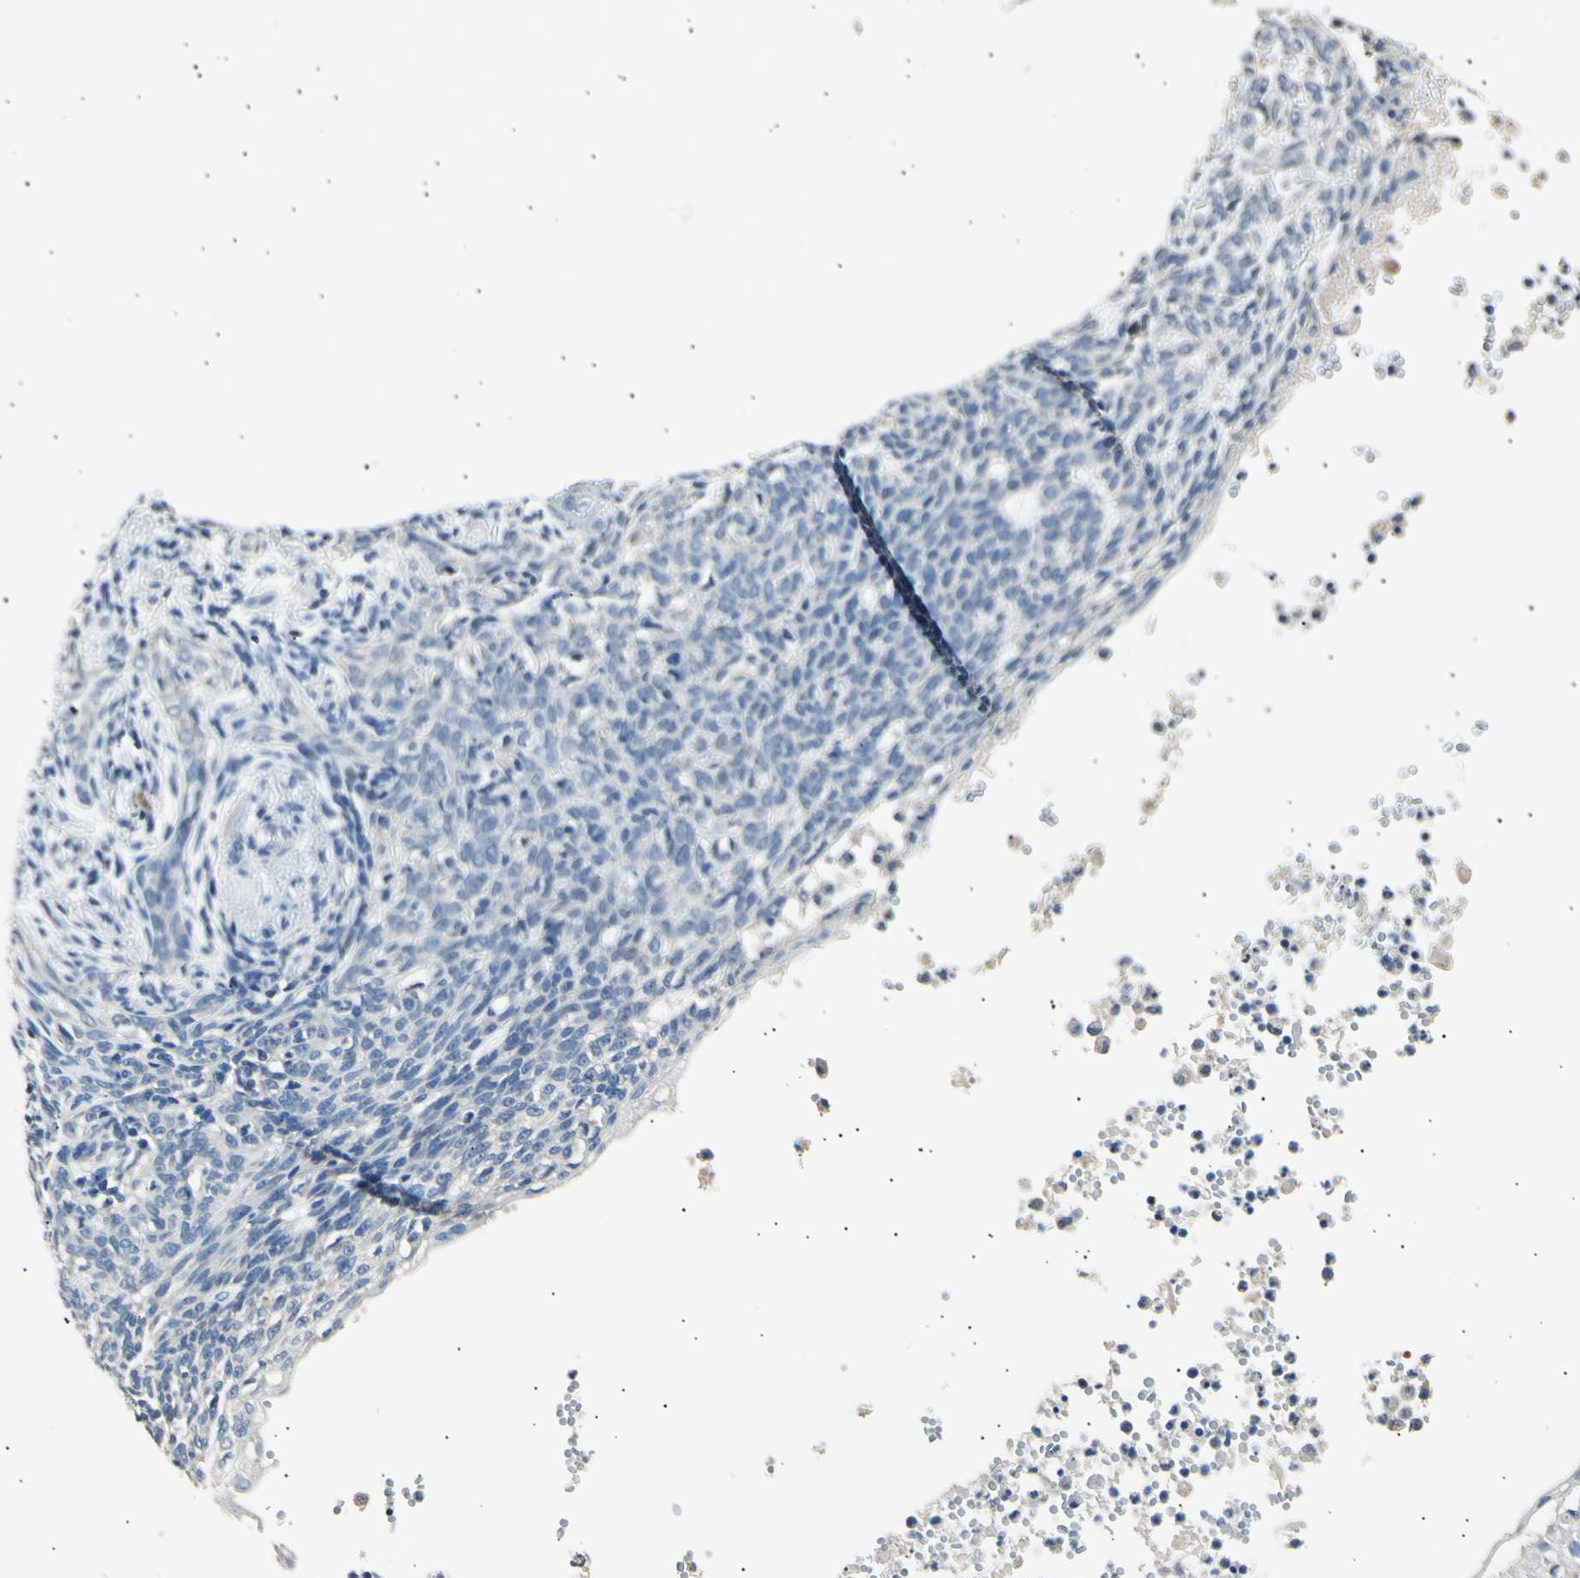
{"staining": {"intensity": "negative", "quantity": "none", "location": "none"}, "tissue": "skin cancer", "cell_type": "Tumor cells", "image_type": "cancer", "snomed": [{"axis": "morphology", "description": "Normal tissue, NOS"}, {"axis": "morphology", "description": "Basal cell carcinoma"}, {"axis": "topography", "description": "Skin"}], "caption": "The immunohistochemistry image has no significant positivity in tumor cells of skin cancer tissue.", "gene": "LDLR", "patient": {"sex": "male", "age": 87}}